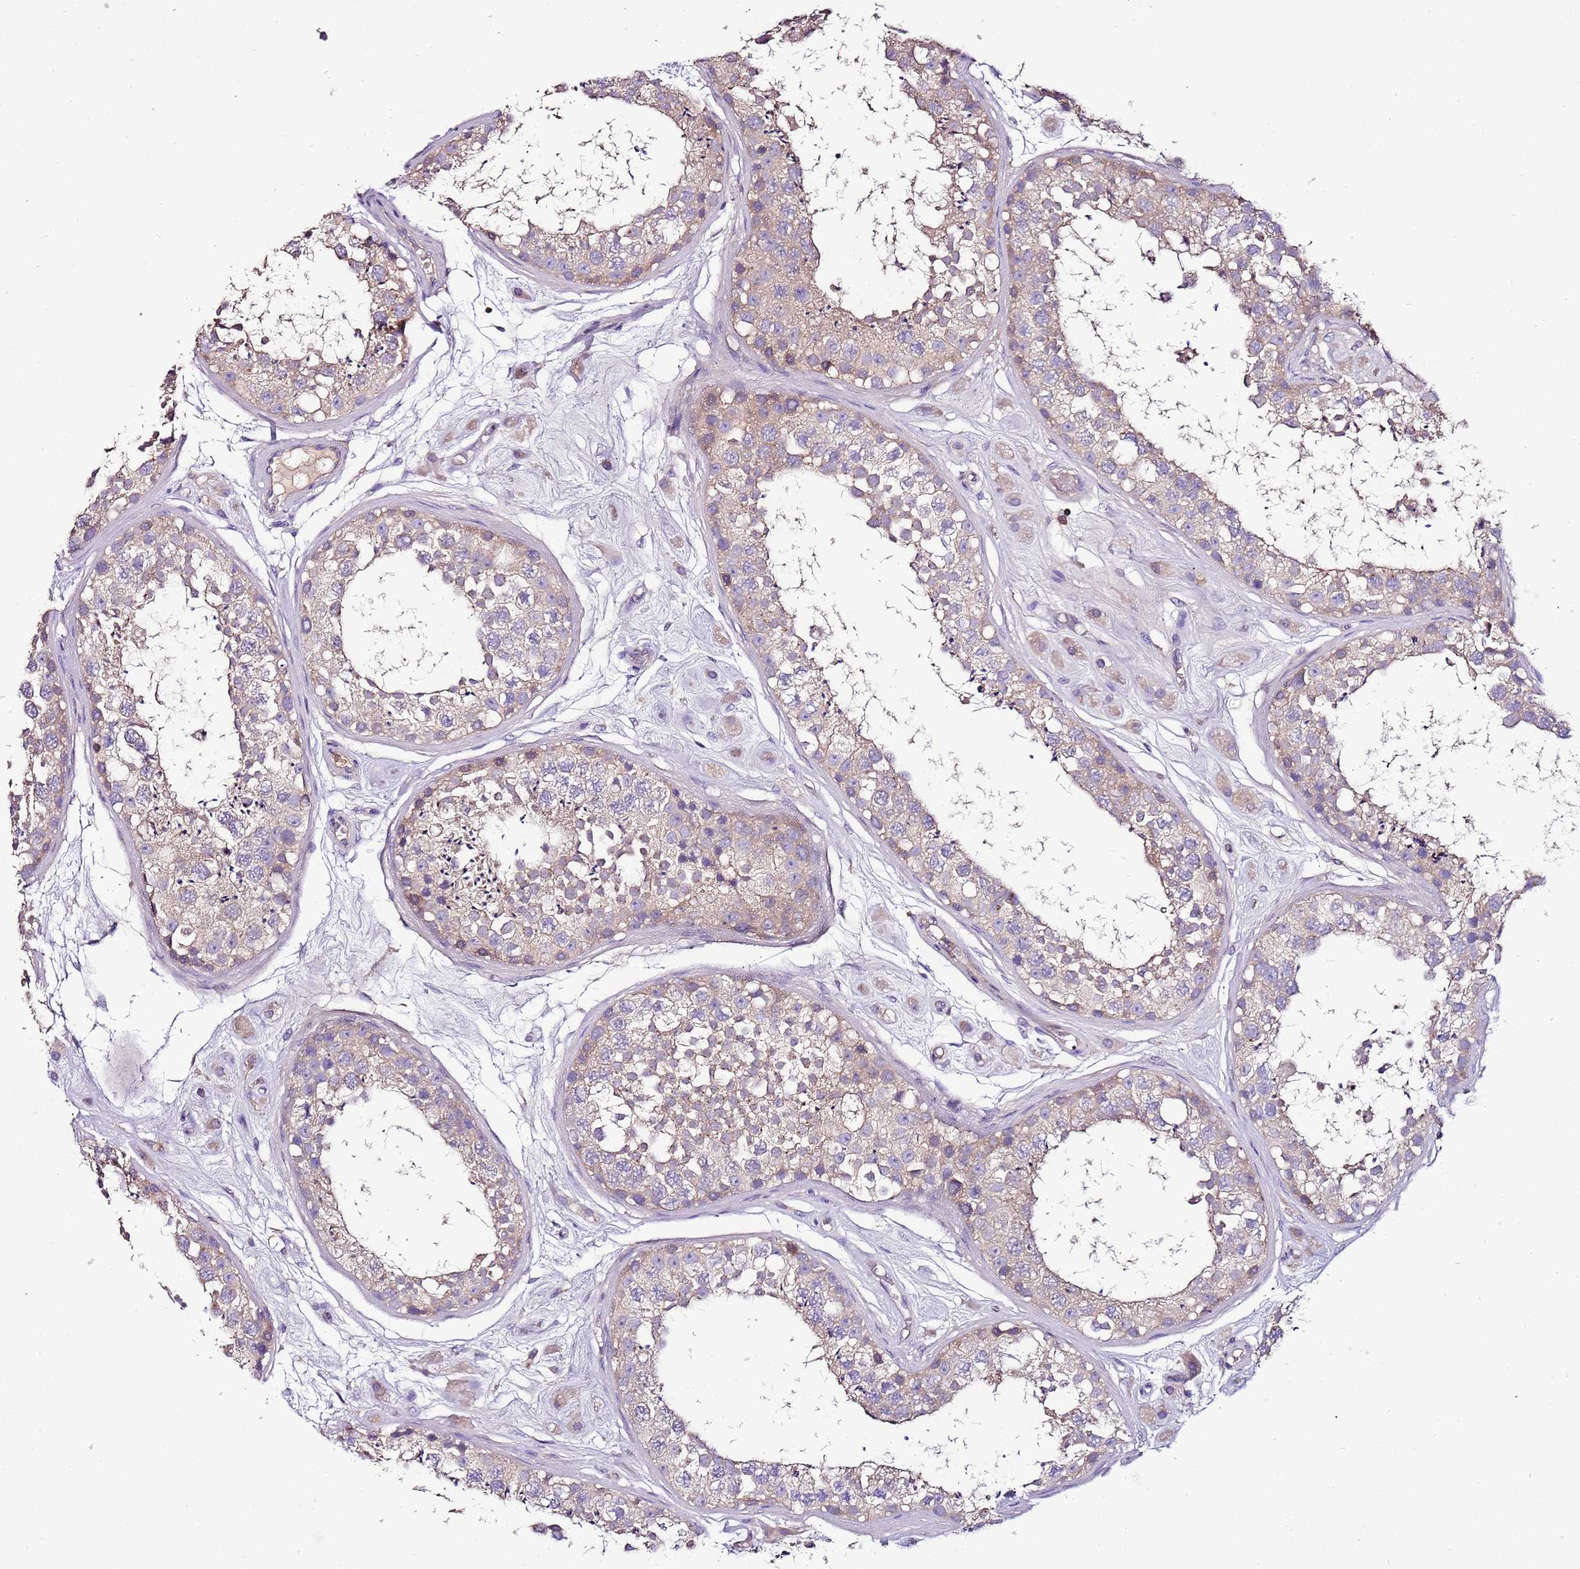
{"staining": {"intensity": "weak", "quantity": "25%-75%", "location": "cytoplasmic/membranous"}, "tissue": "testis", "cell_type": "Cells in seminiferous ducts", "image_type": "normal", "snomed": [{"axis": "morphology", "description": "Normal tissue, NOS"}, {"axis": "topography", "description": "Testis"}], "caption": "The photomicrograph shows staining of normal testis, revealing weak cytoplasmic/membranous protein positivity (brown color) within cells in seminiferous ducts.", "gene": "IGIP", "patient": {"sex": "male", "age": 25}}